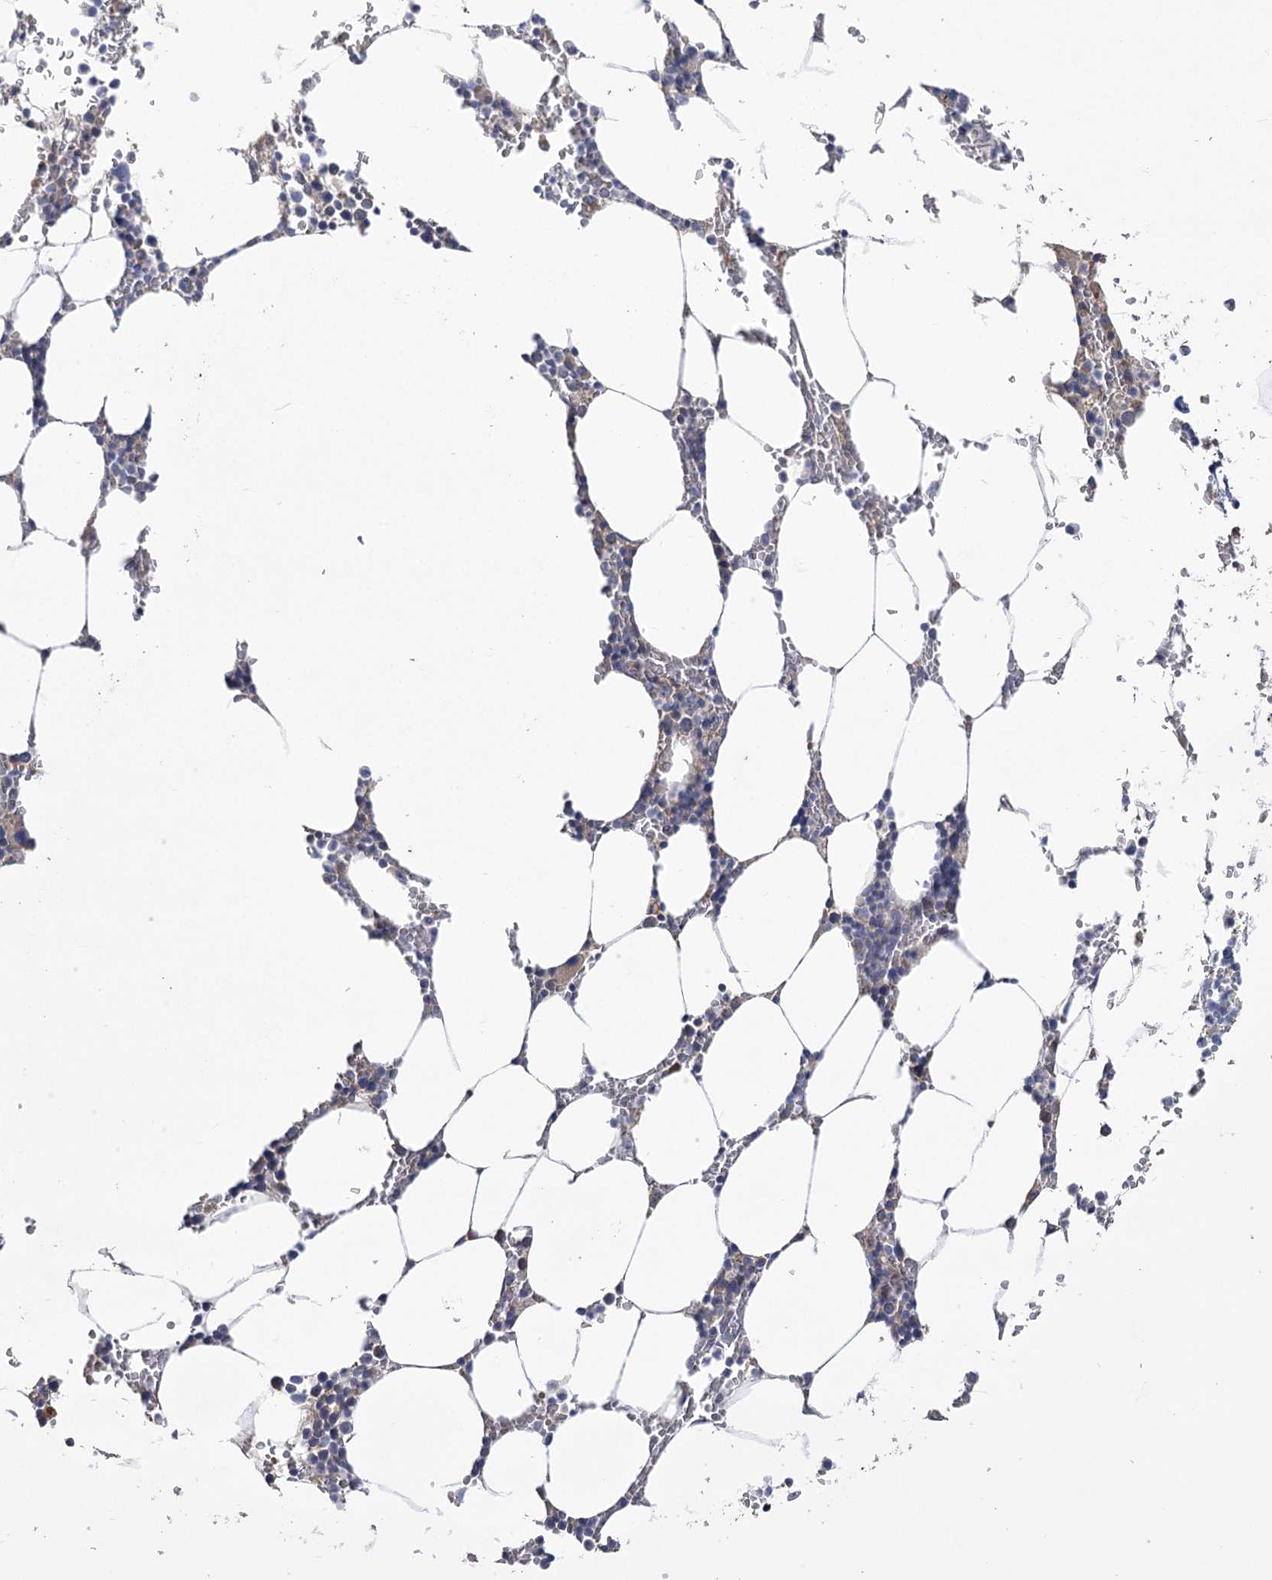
{"staining": {"intensity": "negative", "quantity": "none", "location": "none"}, "tissue": "bone marrow", "cell_type": "Hematopoietic cells", "image_type": "normal", "snomed": [{"axis": "morphology", "description": "Normal tissue, NOS"}, {"axis": "topography", "description": "Bone marrow"}], "caption": "IHC photomicrograph of normal bone marrow: bone marrow stained with DAB demonstrates no significant protein positivity in hematopoietic cells.", "gene": "PBLD", "patient": {"sex": "male", "age": 70}}